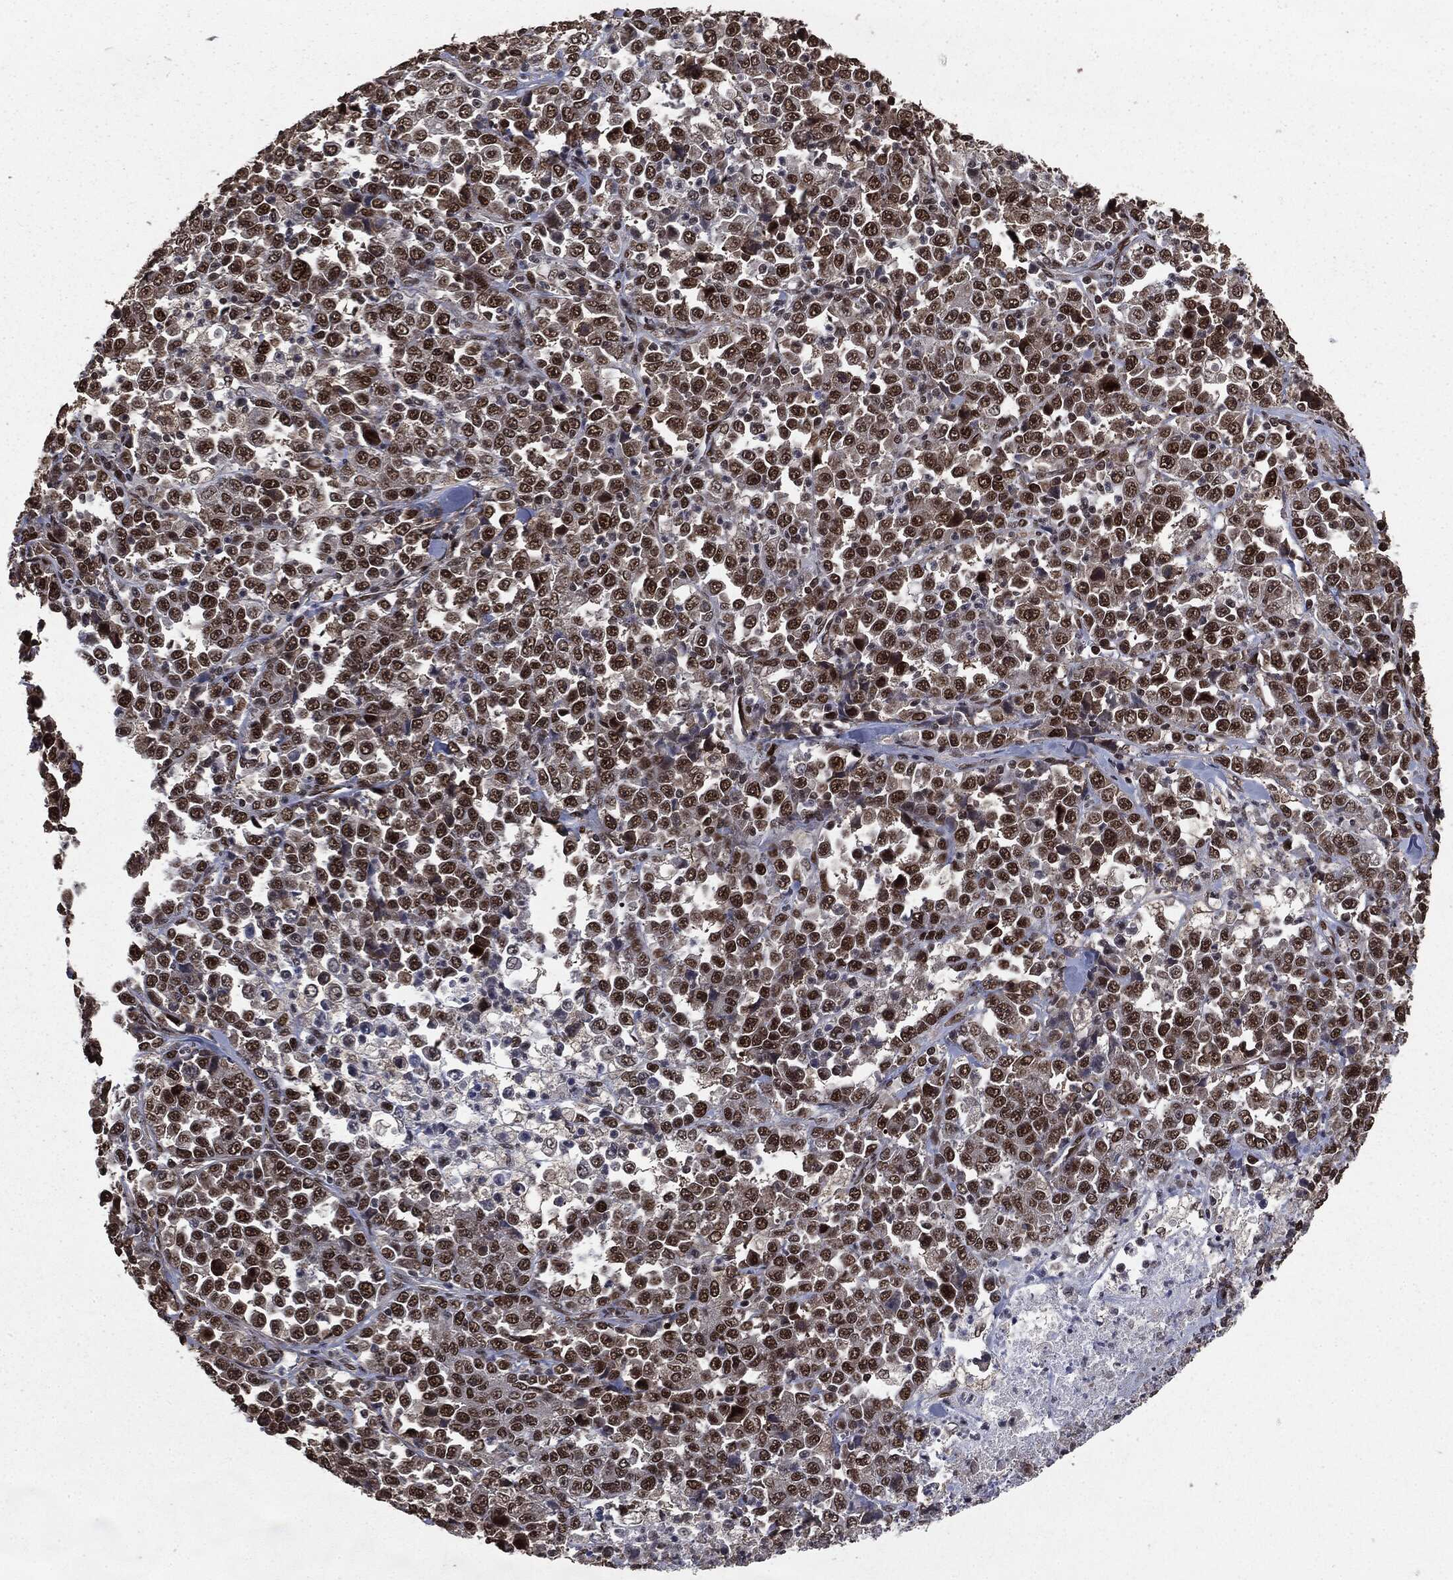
{"staining": {"intensity": "strong", "quantity": ">75%", "location": "nuclear"}, "tissue": "stomach cancer", "cell_type": "Tumor cells", "image_type": "cancer", "snomed": [{"axis": "morphology", "description": "Normal tissue, NOS"}, {"axis": "morphology", "description": "Adenocarcinoma, NOS"}, {"axis": "topography", "description": "Stomach, upper"}, {"axis": "topography", "description": "Stomach"}], "caption": "Human stomach cancer stained for a protein (brown) demonstrates strong nuclear positive positivity in approximately >75% of tumor cells.", "gene": "DVL2", "patient": {"sex": "male", "age": 59}}